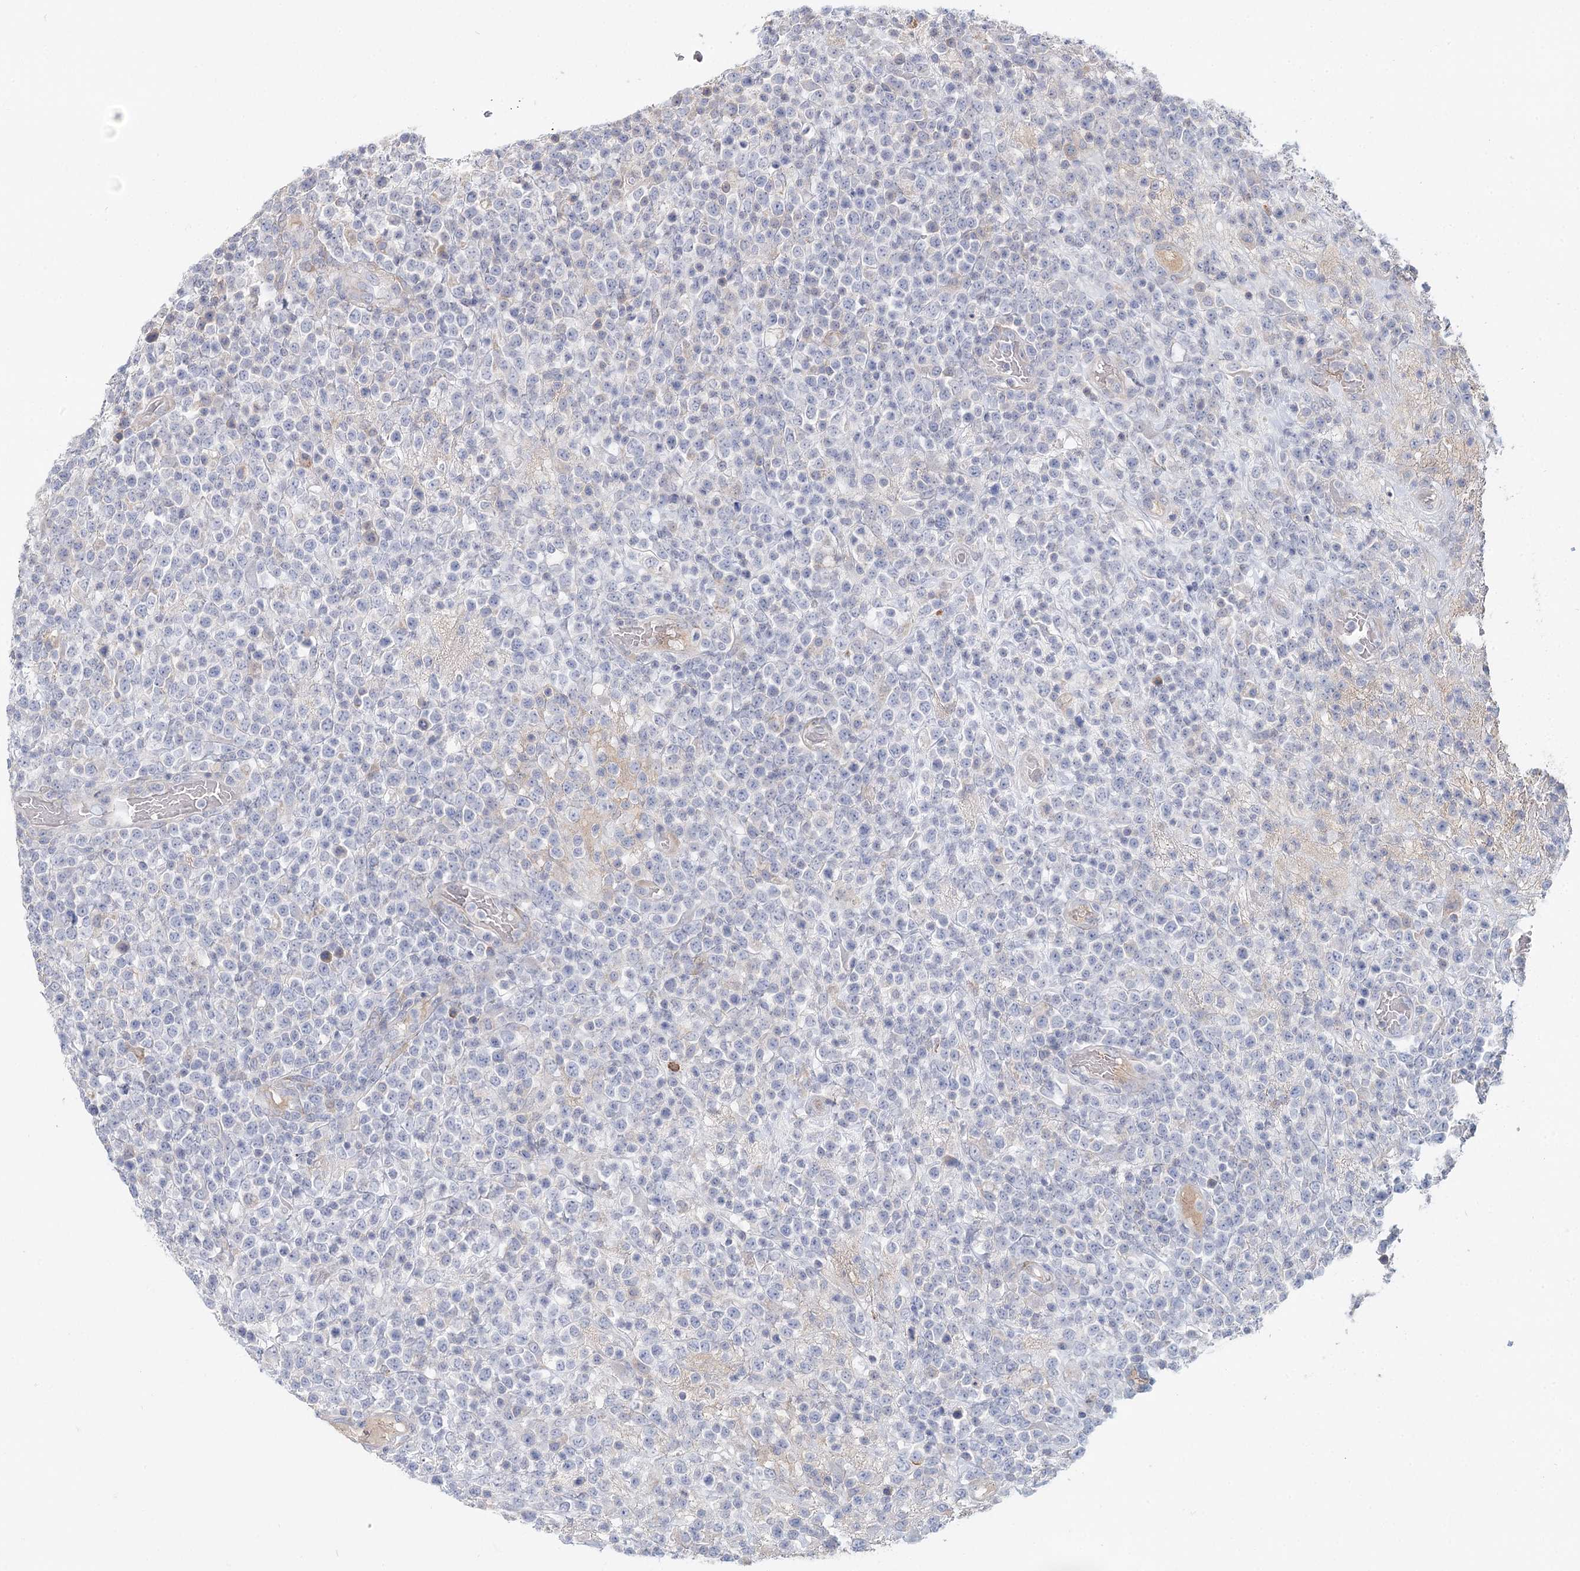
{"staining": {"intensity": "negative", "quantity": "none", "location": "none"}, "tissue": "lymphoma", "cell_type": "Tumor cells", "image_type": "cancer", "snomed": [{"axis": "morphology", "description": "Malignant lymphoma, non-Hodgkin's type, High grade"}, {"axis": "topography", "description": "Colon"}], "caption": "This histopathology image is of high-grade malignant lymphoma, non-Hodgkin's type stained with immunohistochemistry (IHC) to label a protein in brown with the nuclei are counter-stained blue. There is no expression in tumor cells. (DAB immunohistochemistry (IHC) visualized using brightfield microscopy, high magnification).", "gene": "ARHGAP44", "patient": {"sex": "female", "age": 53}}